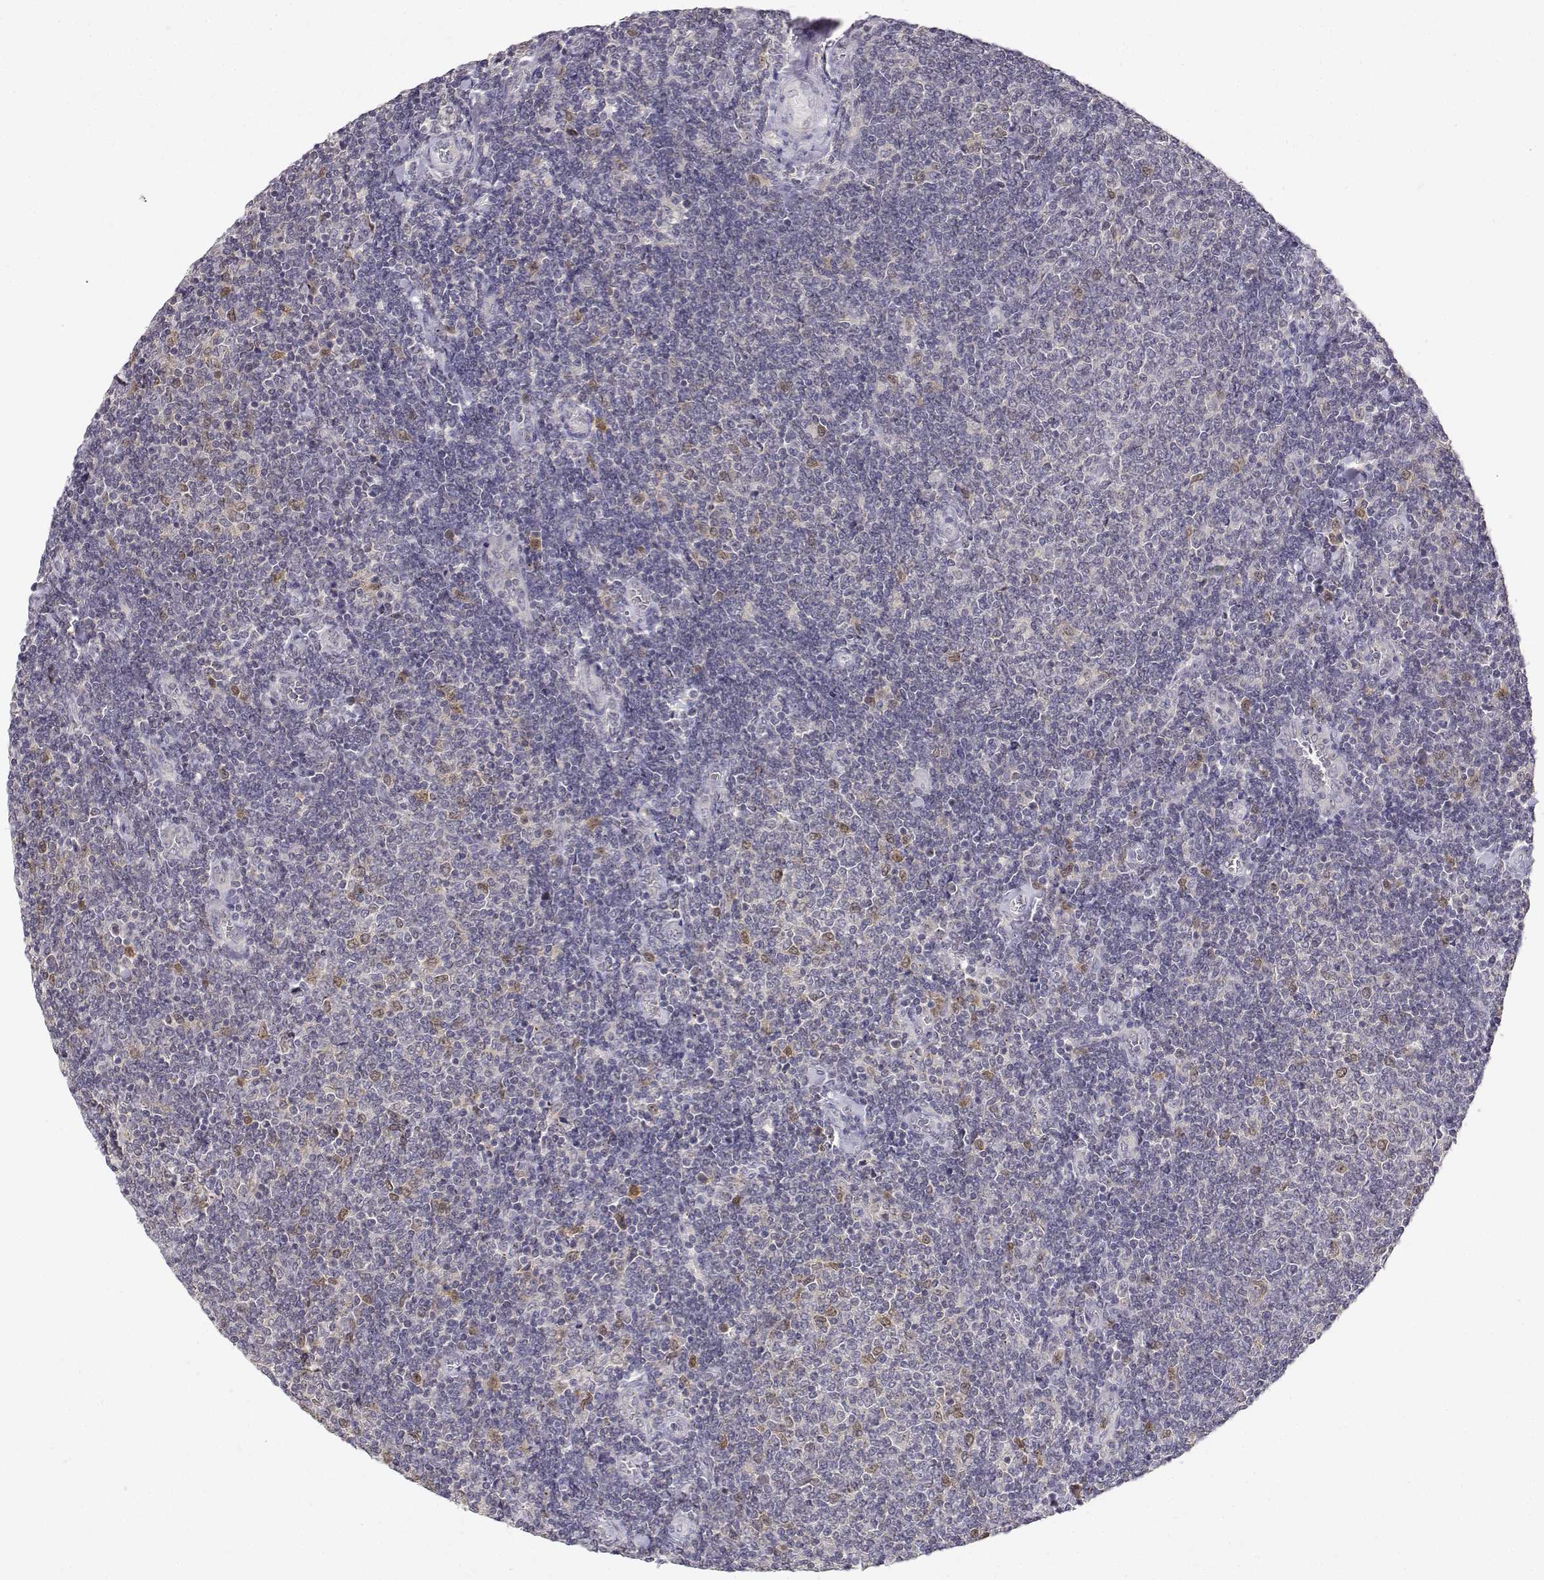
{"staining": {"intensity": "negative", "quantity": "none", "location": "none"}, "tissue": "lymphoma", "cell_type": "Tumor cells", "image_type": "cancer", "snomed": [{"axis": "morphology", "description": "Malignant lymphoma, non-Hodgkin's type, Low grade"}, {"axis": "topography", "description": "Lymph node"}], "caption": "Immunohistochemistry photomicrograph of human low-grade malignant lymphoma, non-Hodgkin's type stained for a protein (brown), which reveals no positivity in tumor cells.", "gene": "RAD51", "patient": {"sex": "male", "age": 52}}